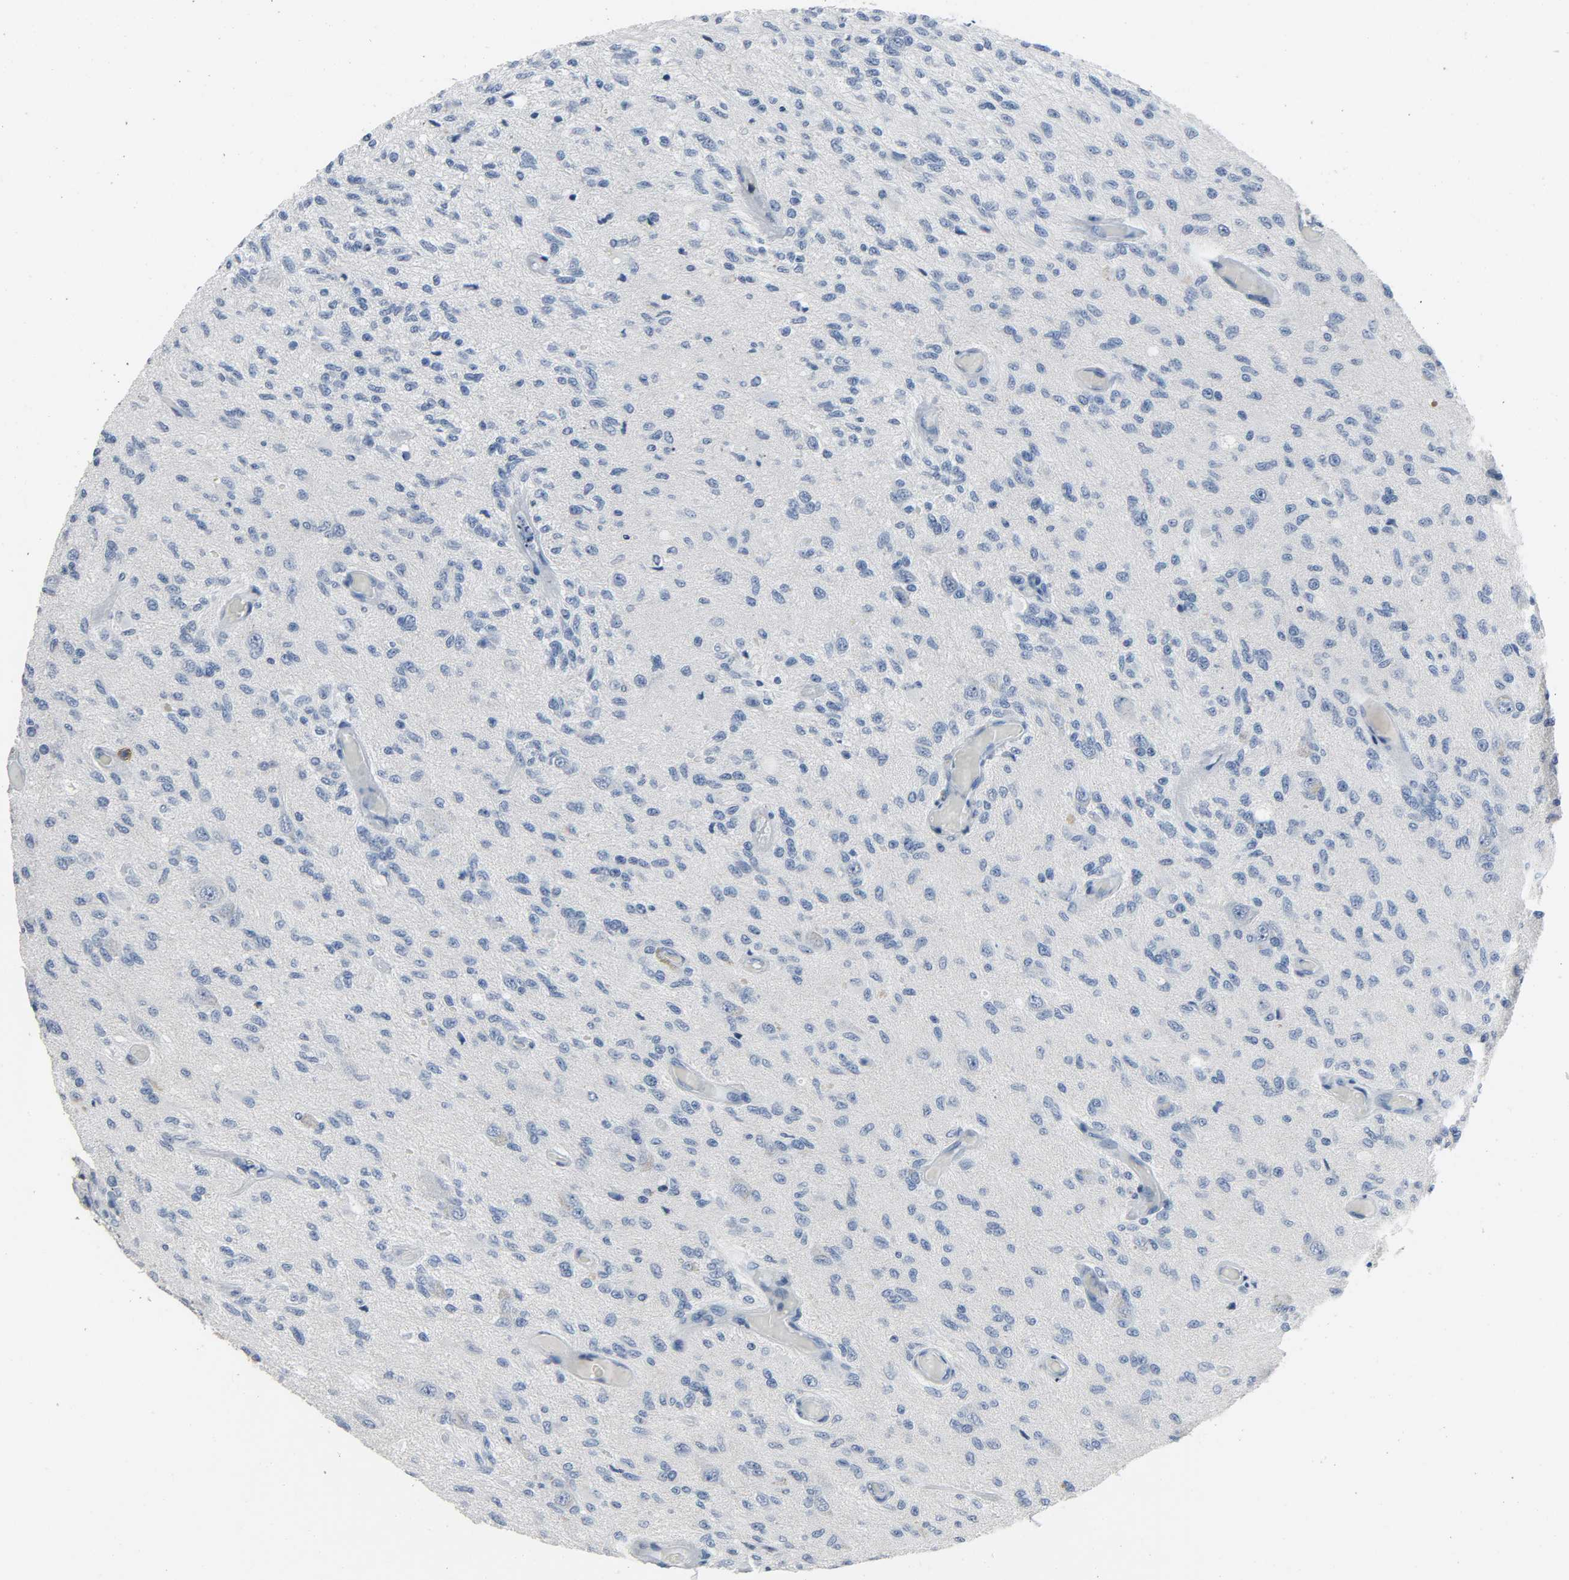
{"staining": {"intensity": "negative", "quantity": "none", "location": "none"}, "tissue": "glioma", "cell_type": "Tumor cells", "image_type": "cancer", "snomed": [{"axis": "morphology", "description": "Normal tissue, NOS"}, {"axis": "morphology", "description": "Glioma, malignant, High grade"}, {"axis": "topography", "description": "Cerebral cortex"}], "caption": "An immunohistochemistry micrograph of high-grade glioma (malignant) is shown. There is no staining in tumor cells of high-grade glioma (malignant). (DAB IHC visualized using brightfield microscopy, high magnification).", "gene": "LCK", "patient": {"sex": "male", "age": 77}}